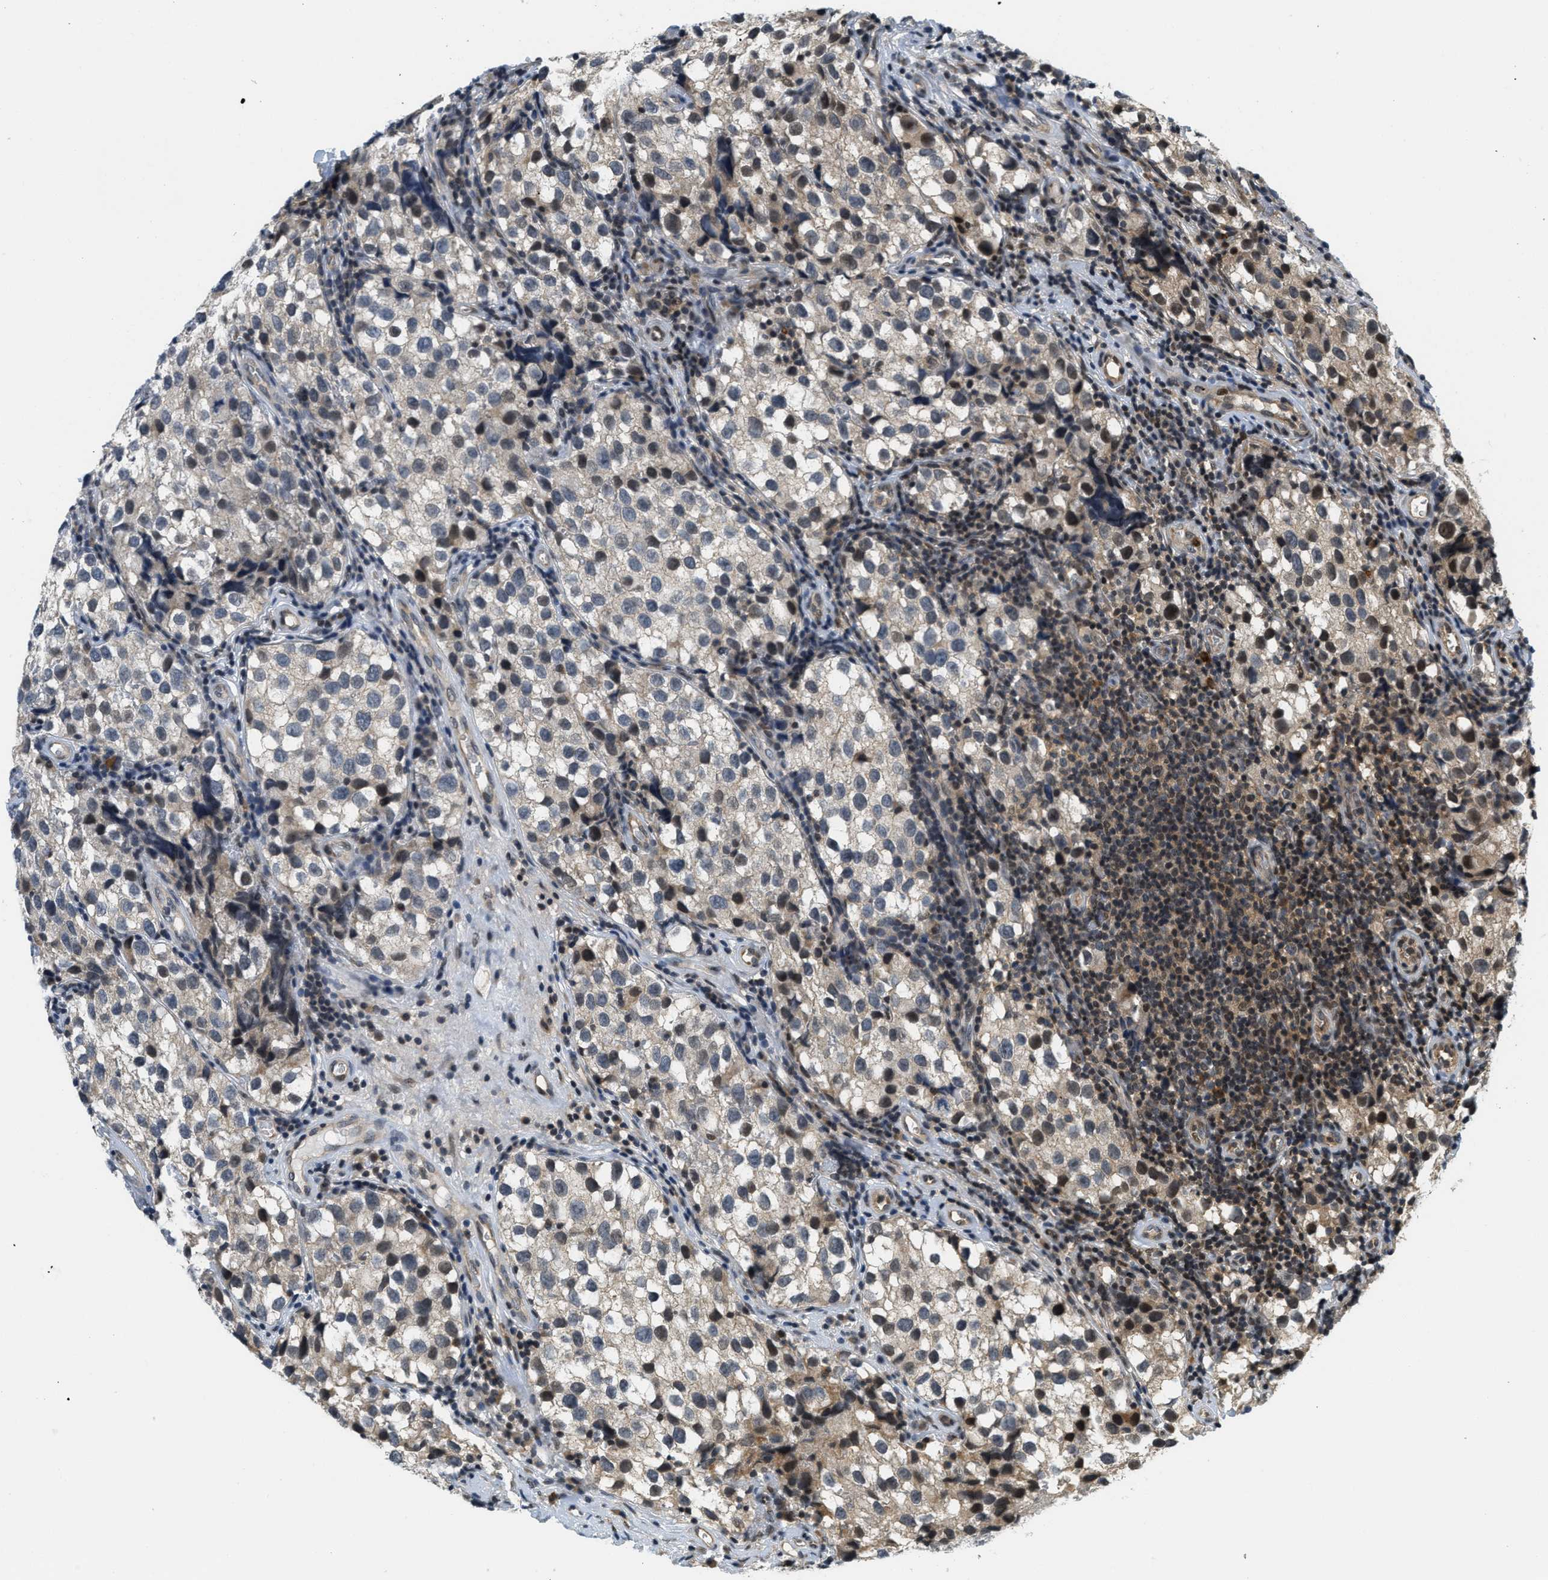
{"staining": {"intensity": "moderate", "quantity": "25%-75%", "location": "cytoplasmic/membranous,nuclear"}, "tissue": "testis cancer", "cell_type": "Tumor cells", "image_type": "cancer", "snomed": [{"axis": "morphology", "description": "Seminoma, NOS"}, {"axis": "topography", "description": "Testis"}], "caption": "A brown stain highlights moderate cytoplasmic/membranous and nuclear expression of a protein in testis seminoma tumor cells. The staining was performed using DAB, with brown indicating positive protein expression. Nuclei are stained blue with hematoxylin.", "gene": "KMT2A", "patient": {"sex": "male", "age": 39}}